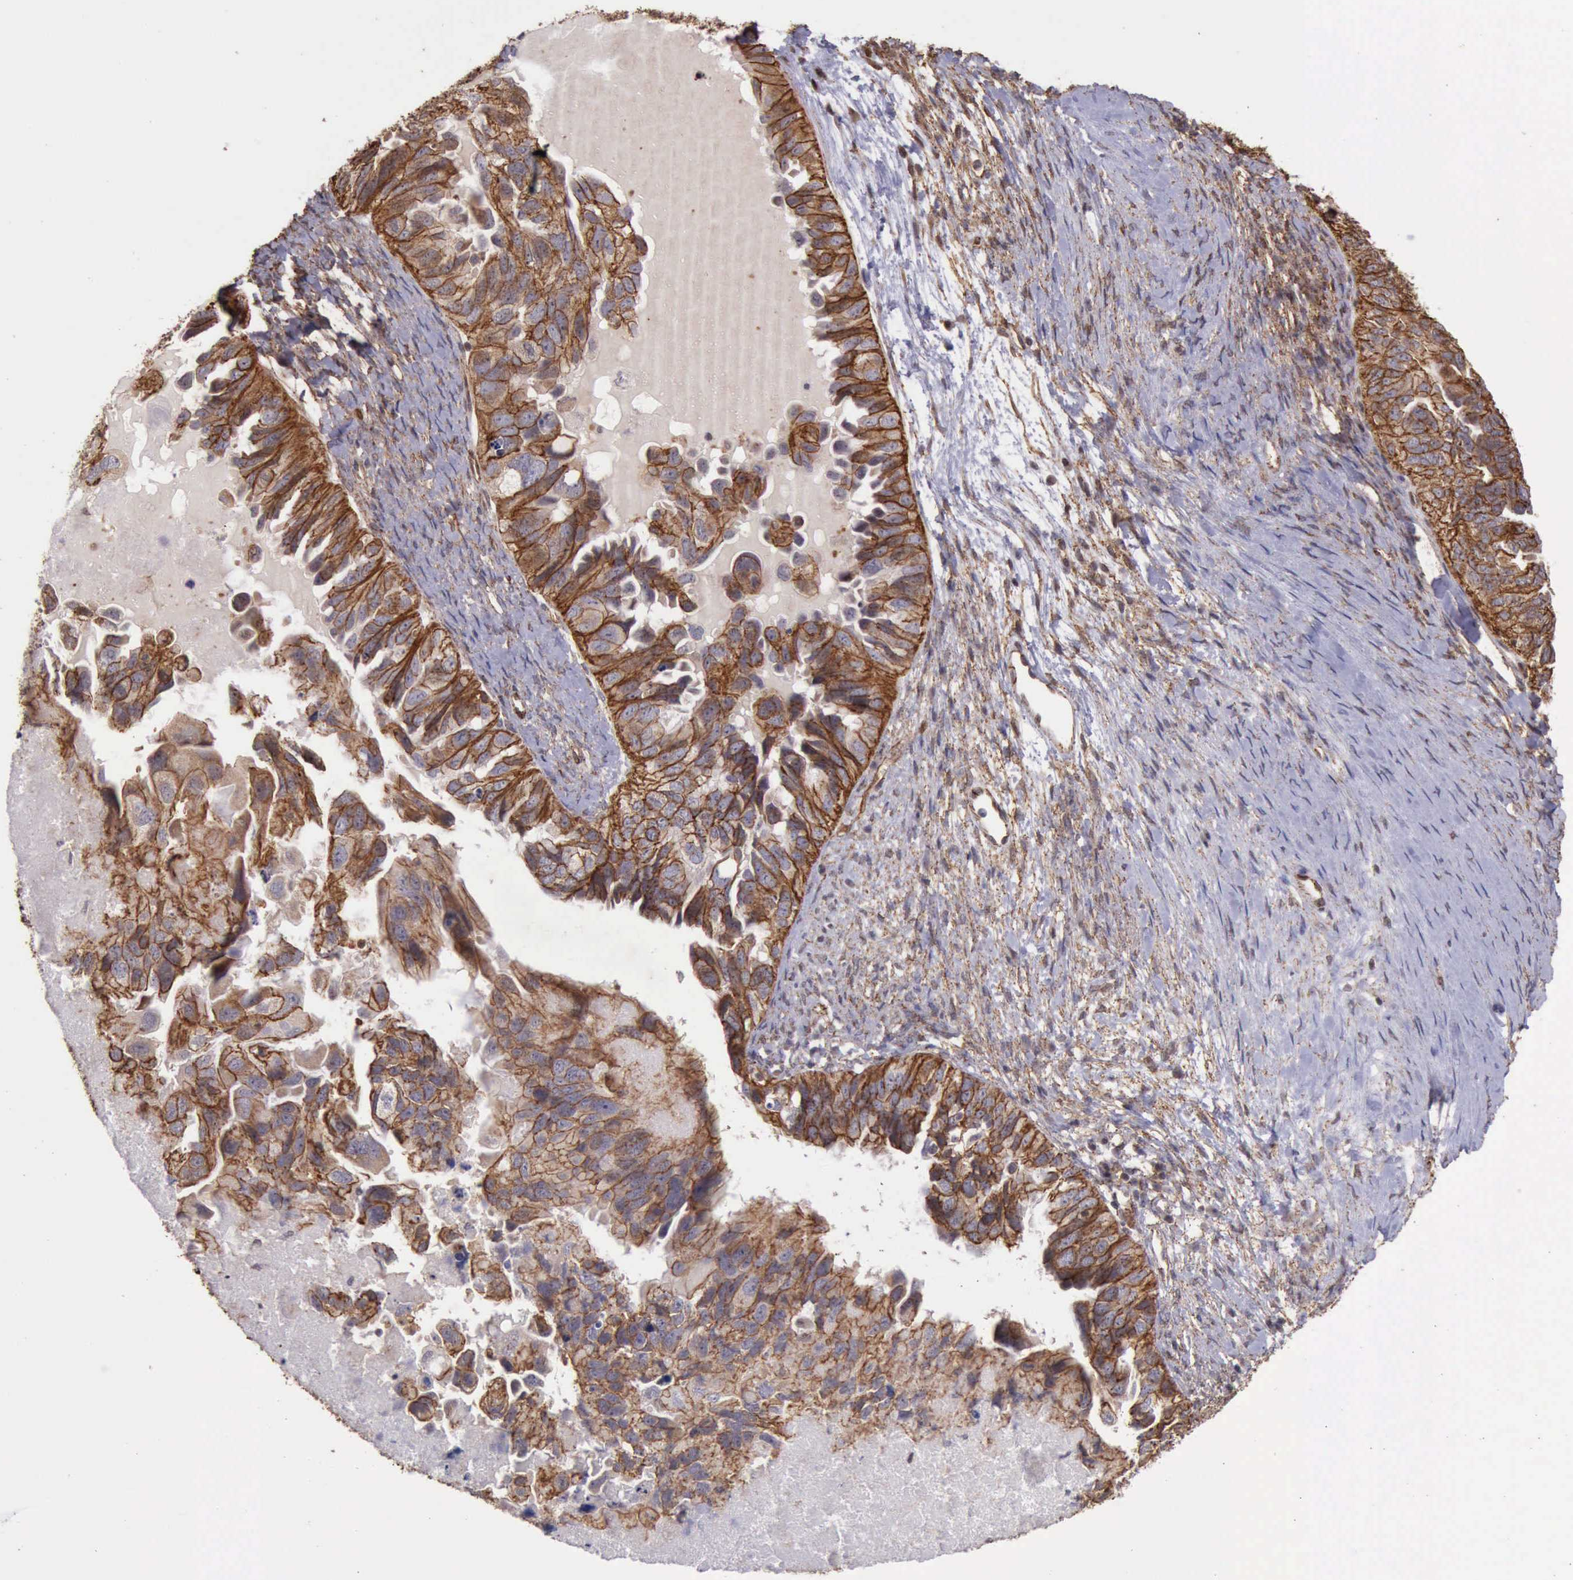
{"staining": {"intensity": "moderate", "quantity": ">75%", "location": "cytoplasmic/membranous"}, "tissue": "ovarian cancer", "cell_type": "Tumor cells", "image_type": "cancer", "snomed": [{"axis": "morphology", "description": "Cystadenocarcinoma, serous, NOS"}, {"axis": "topography", "description": "Ovary"}], "caption": "Protein staining exhibits moderate cytoplasmic/membranous staining in about >75% of tumor cells in ovarian cancer (serous cystadenocarcinoma).", "gene": "CTNNB1", "patient": {"sex": "female", "age": 82}}